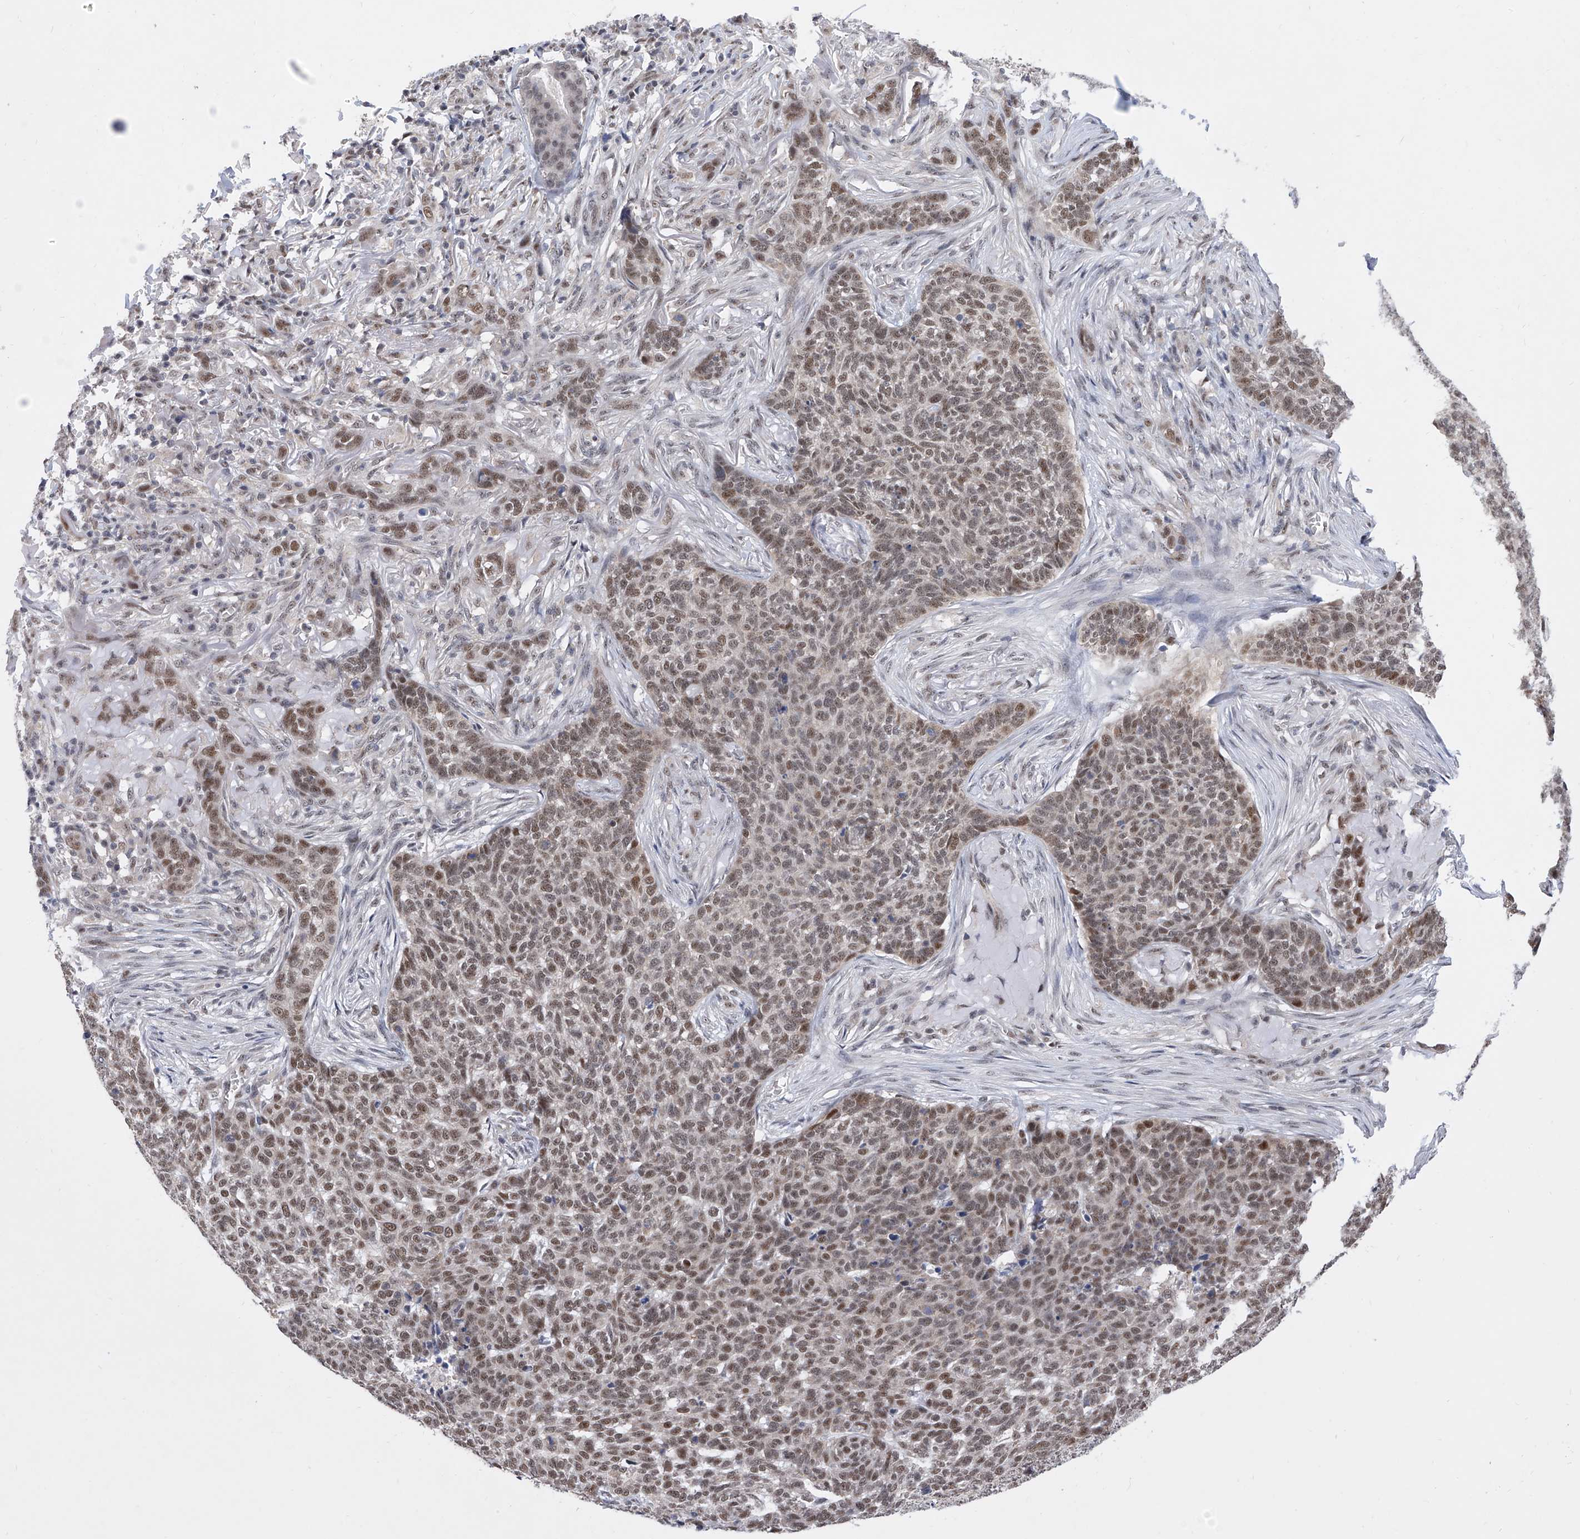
{"staining": {"intensity": "moderate", "quantity": ">75%", "location": "nuclear"}, "tissue": "skin cancer", "cell_type": "Tumor cells", "image_type": "cancer", "snomed": [{"axis": "morphology", "description": "Basal cell carcinoma"}, {"axis": "topography", "description": "Skin"}], "caption": "Human skin cancer stained with a protein marker reveals moderate staining in tumor cells.", "gene": "RAD54L", "patient": {"sex": "male", "age": 85}}